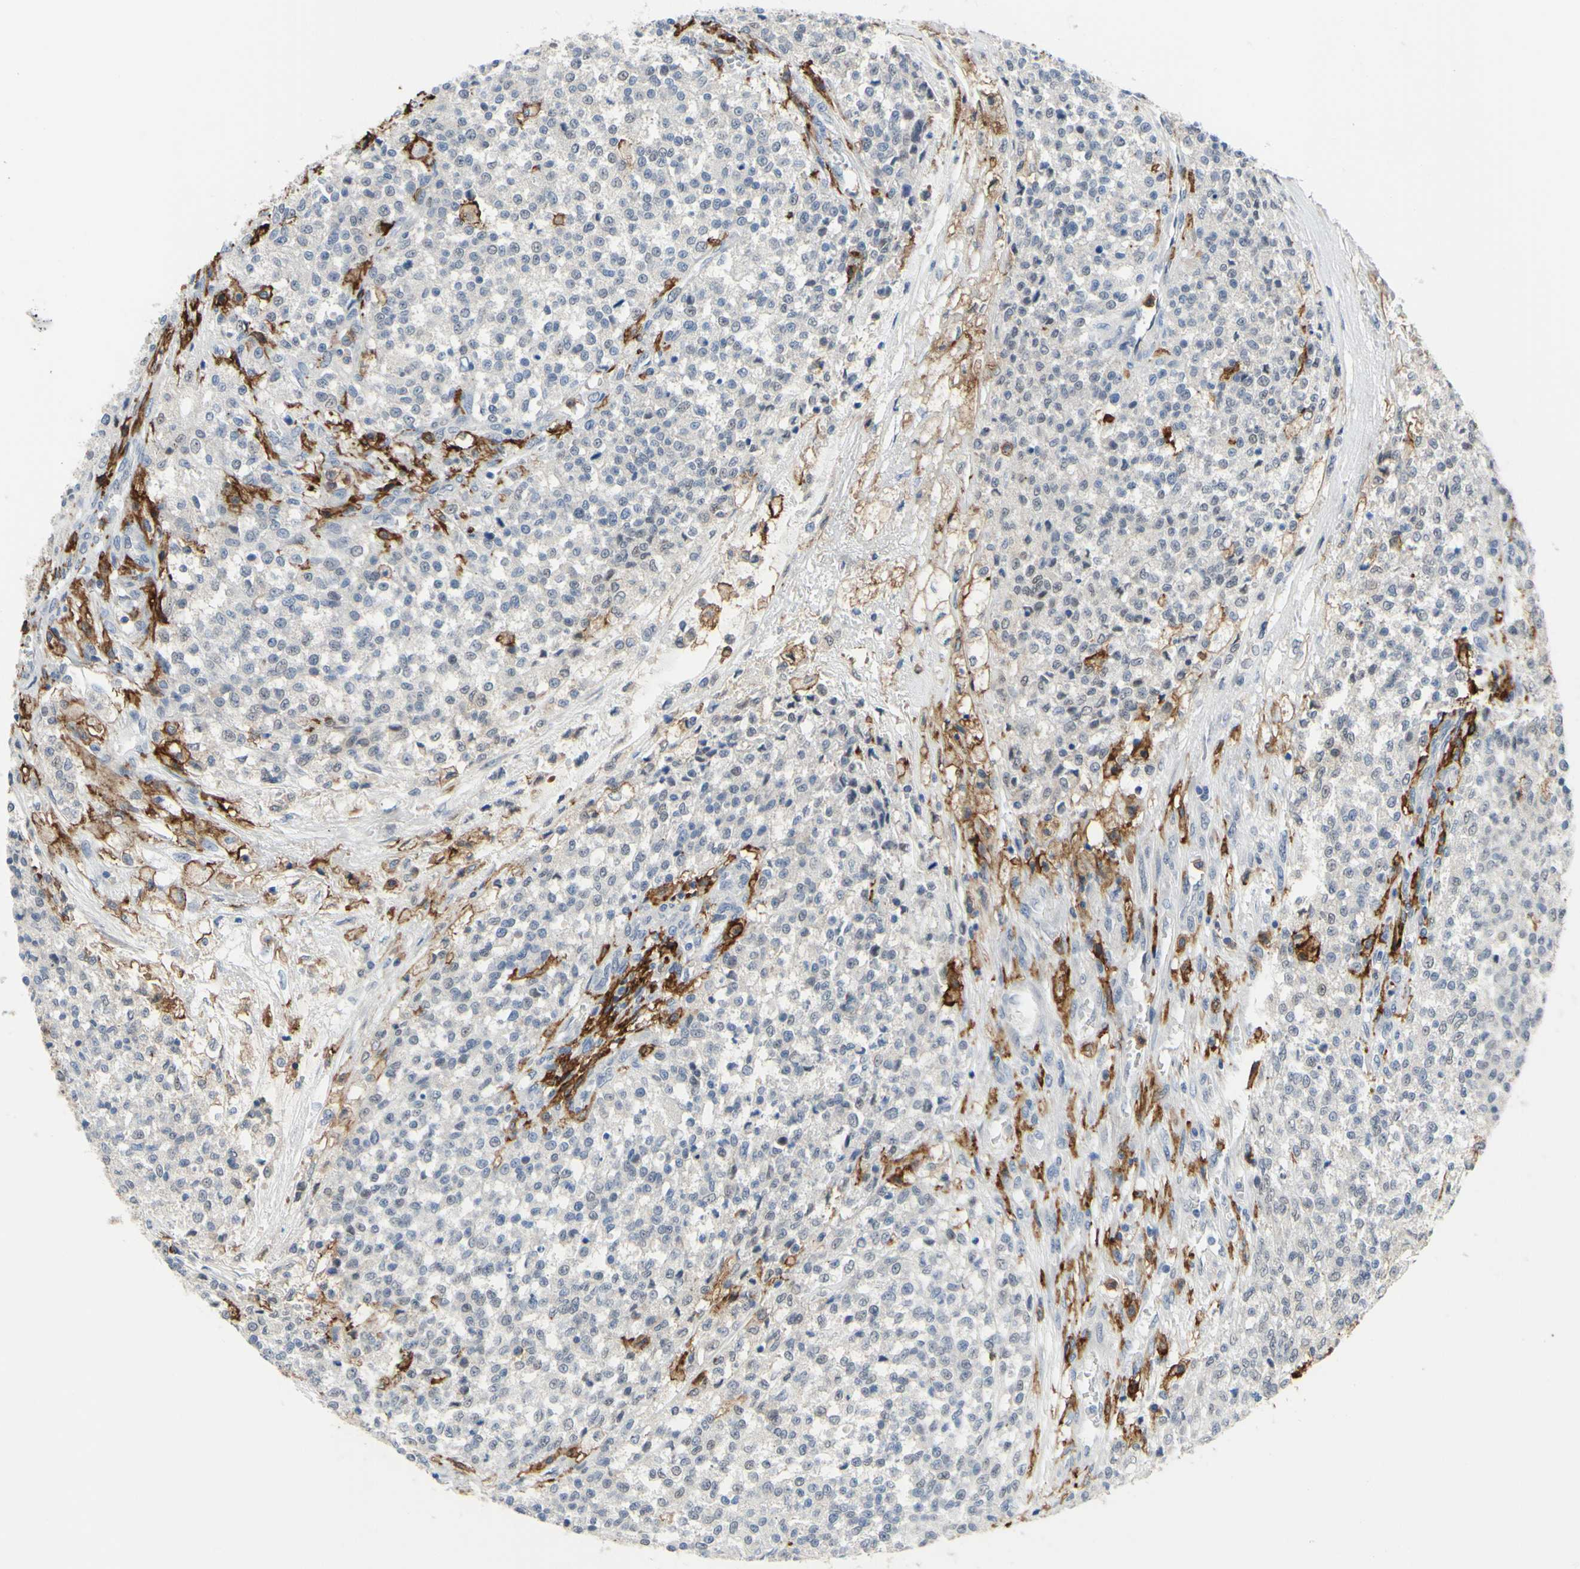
{"staining": {"intensity": "negative", "quantity": "none", "location": "none"}, "tissue": "testis cancer", "cell_type": "Tumor cells", "image_type": "cancer", "snomed": [{"axis": "morphology", "description": "Seminoma, NOS"}, {"axis": "topography", "description": "Testis"}], "caption": "IHC micrograph of human testis cancer stained for a protein (brown), which exhibits no positivity in tumor cells.", "gene": "FCGR2A", "patient": {"sex": "male", "age": 59}}